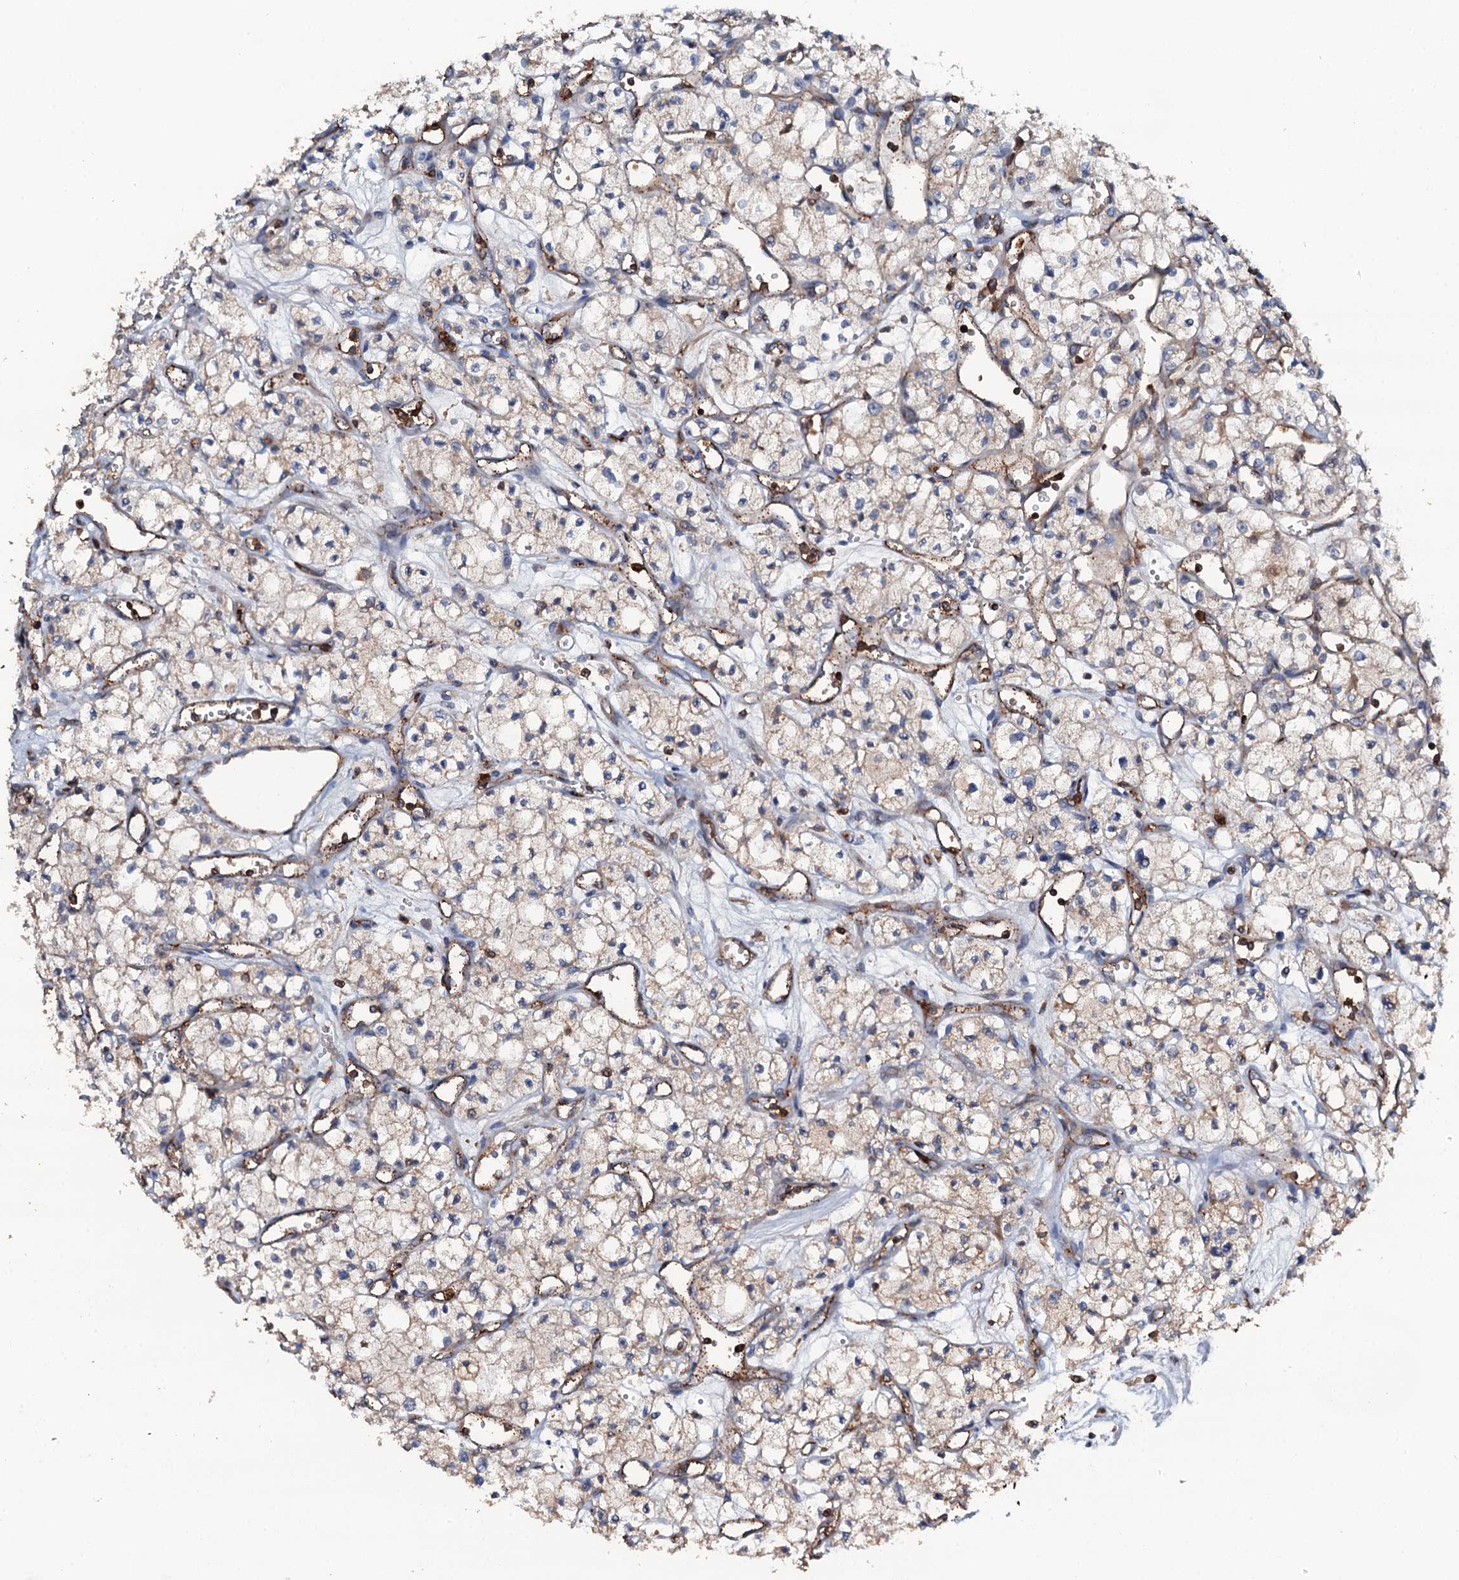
{"staining": {"intensity": "weak", "quantity": "25%-75%", "location": "cytoplasmic/membranous"}, "tissue": "renal cancer", "cell_type": "Tumor cells", "image_type": "cancer", "snomed": [{"axis": "morphology", "description": "Adenocarcinoma, NOS"}, {"axis": "topography", "description": "Kidney"}], "caption": "High-magnification brightfield microscopy of renal cancer stained with DAB (3,3'-diaminobenzidine) (brown) and counterstained with hematoxylin (blue). tumor cells exhibit weak cytoplasmic/membranous staining is identified in about25%-75% of cells. (Stains: DAB in brown, nuclei in blue, Microscopy: brightfield microscopy at high magnification).", "gene": "GRK2", "patient": {"sex": "male", "age": 59}}